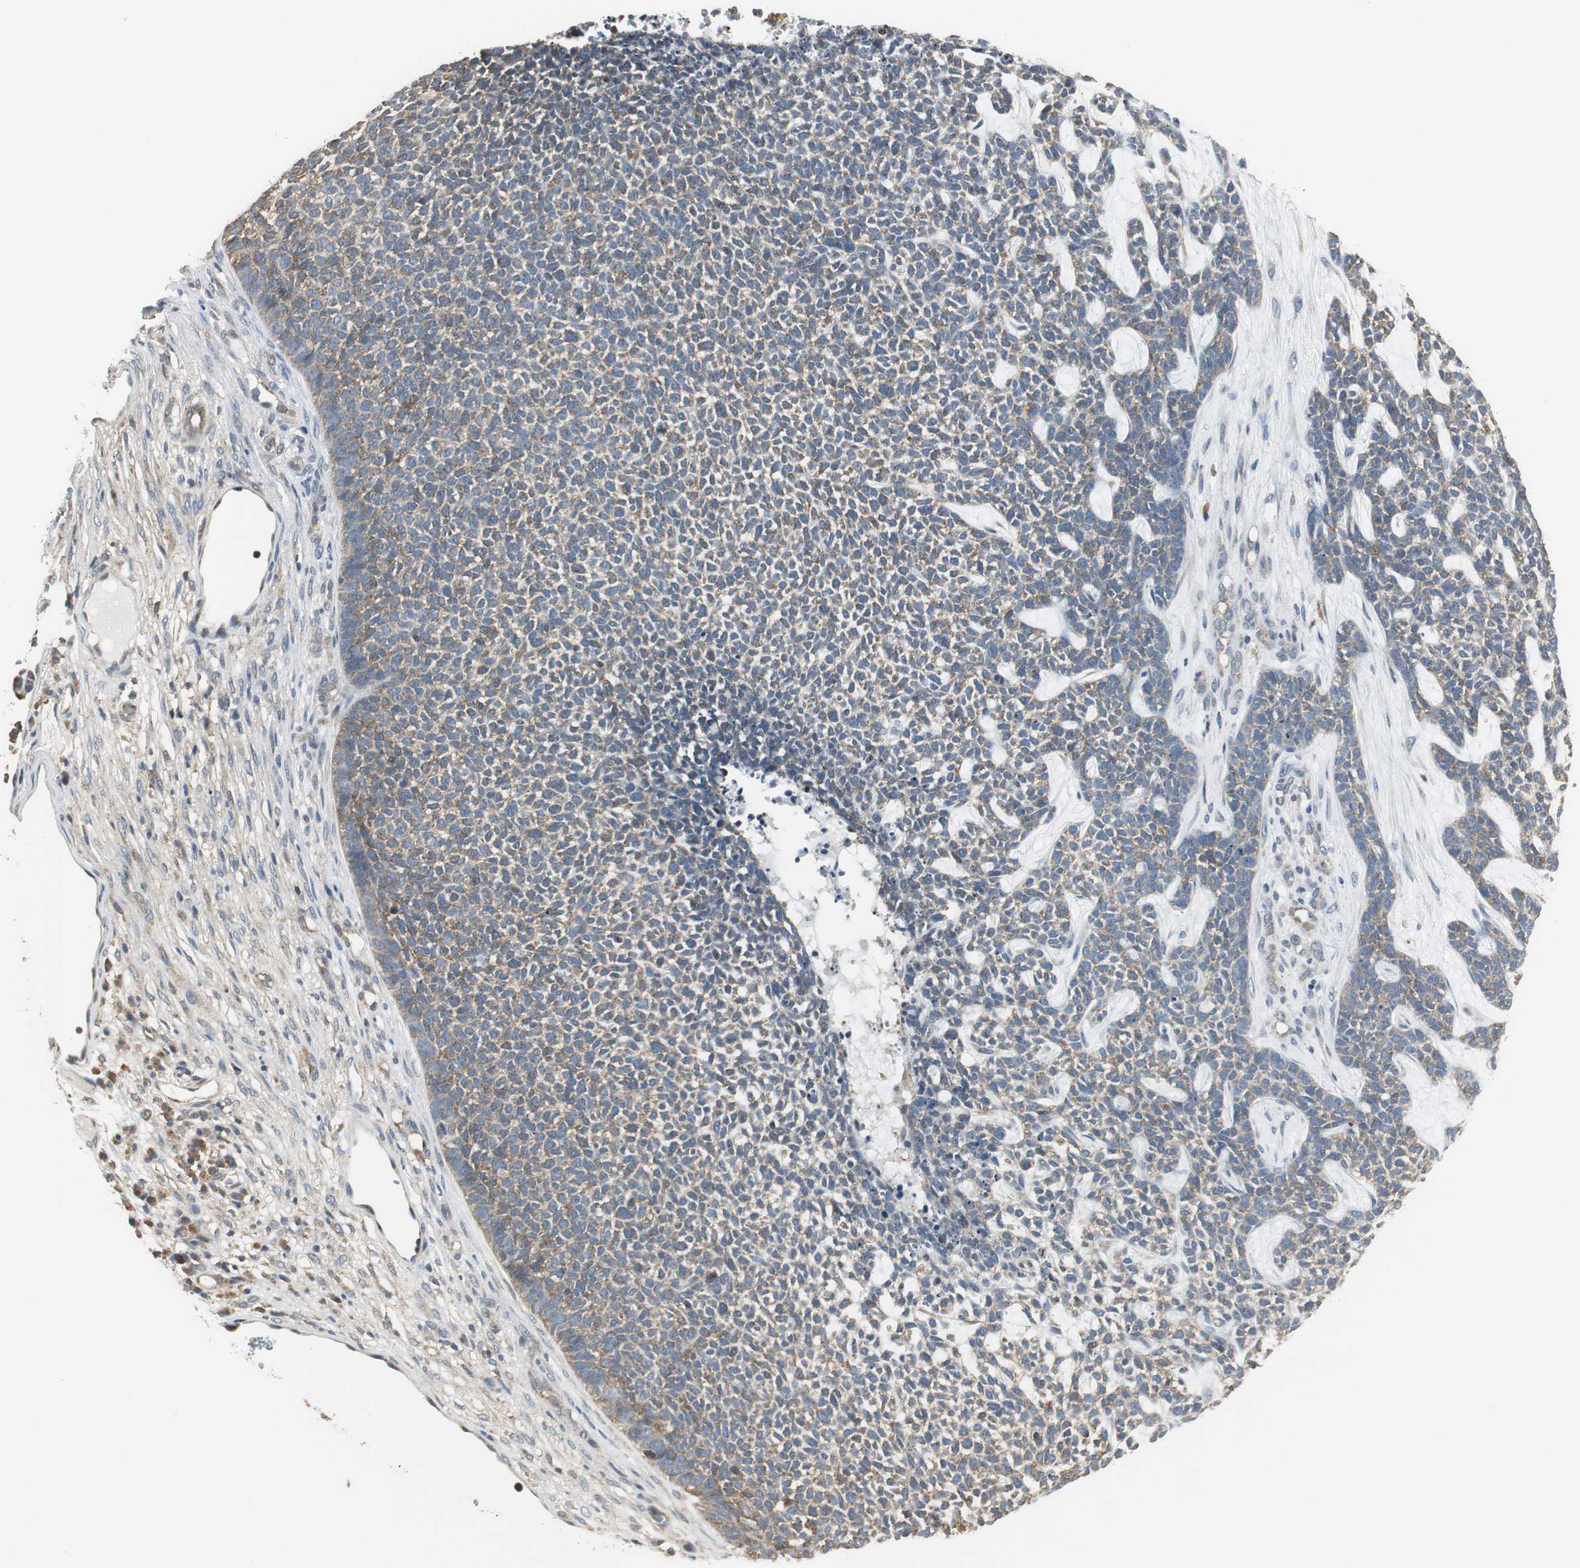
{"staining": {"intensity": "weak", "quantity": ">75%", "location": "cytoplasmic/membranous"}, "tissue": "skin cancer", "cell_type": "Tumor cells", "image_type": "cancer", "snomed": [{"axis": "morphology", "description": "Basal cell carcinoma"}, {"axis": "topography", "description": "Skin"}], "caption": "Protein expression analysis of human skin cancer (basal cell carcinoma) reveals weak cytoplasmic/membranous staining in about >75% of tumor cells.", "gene": "CCT5", "patient": {"sex": "female", "age": 84}}